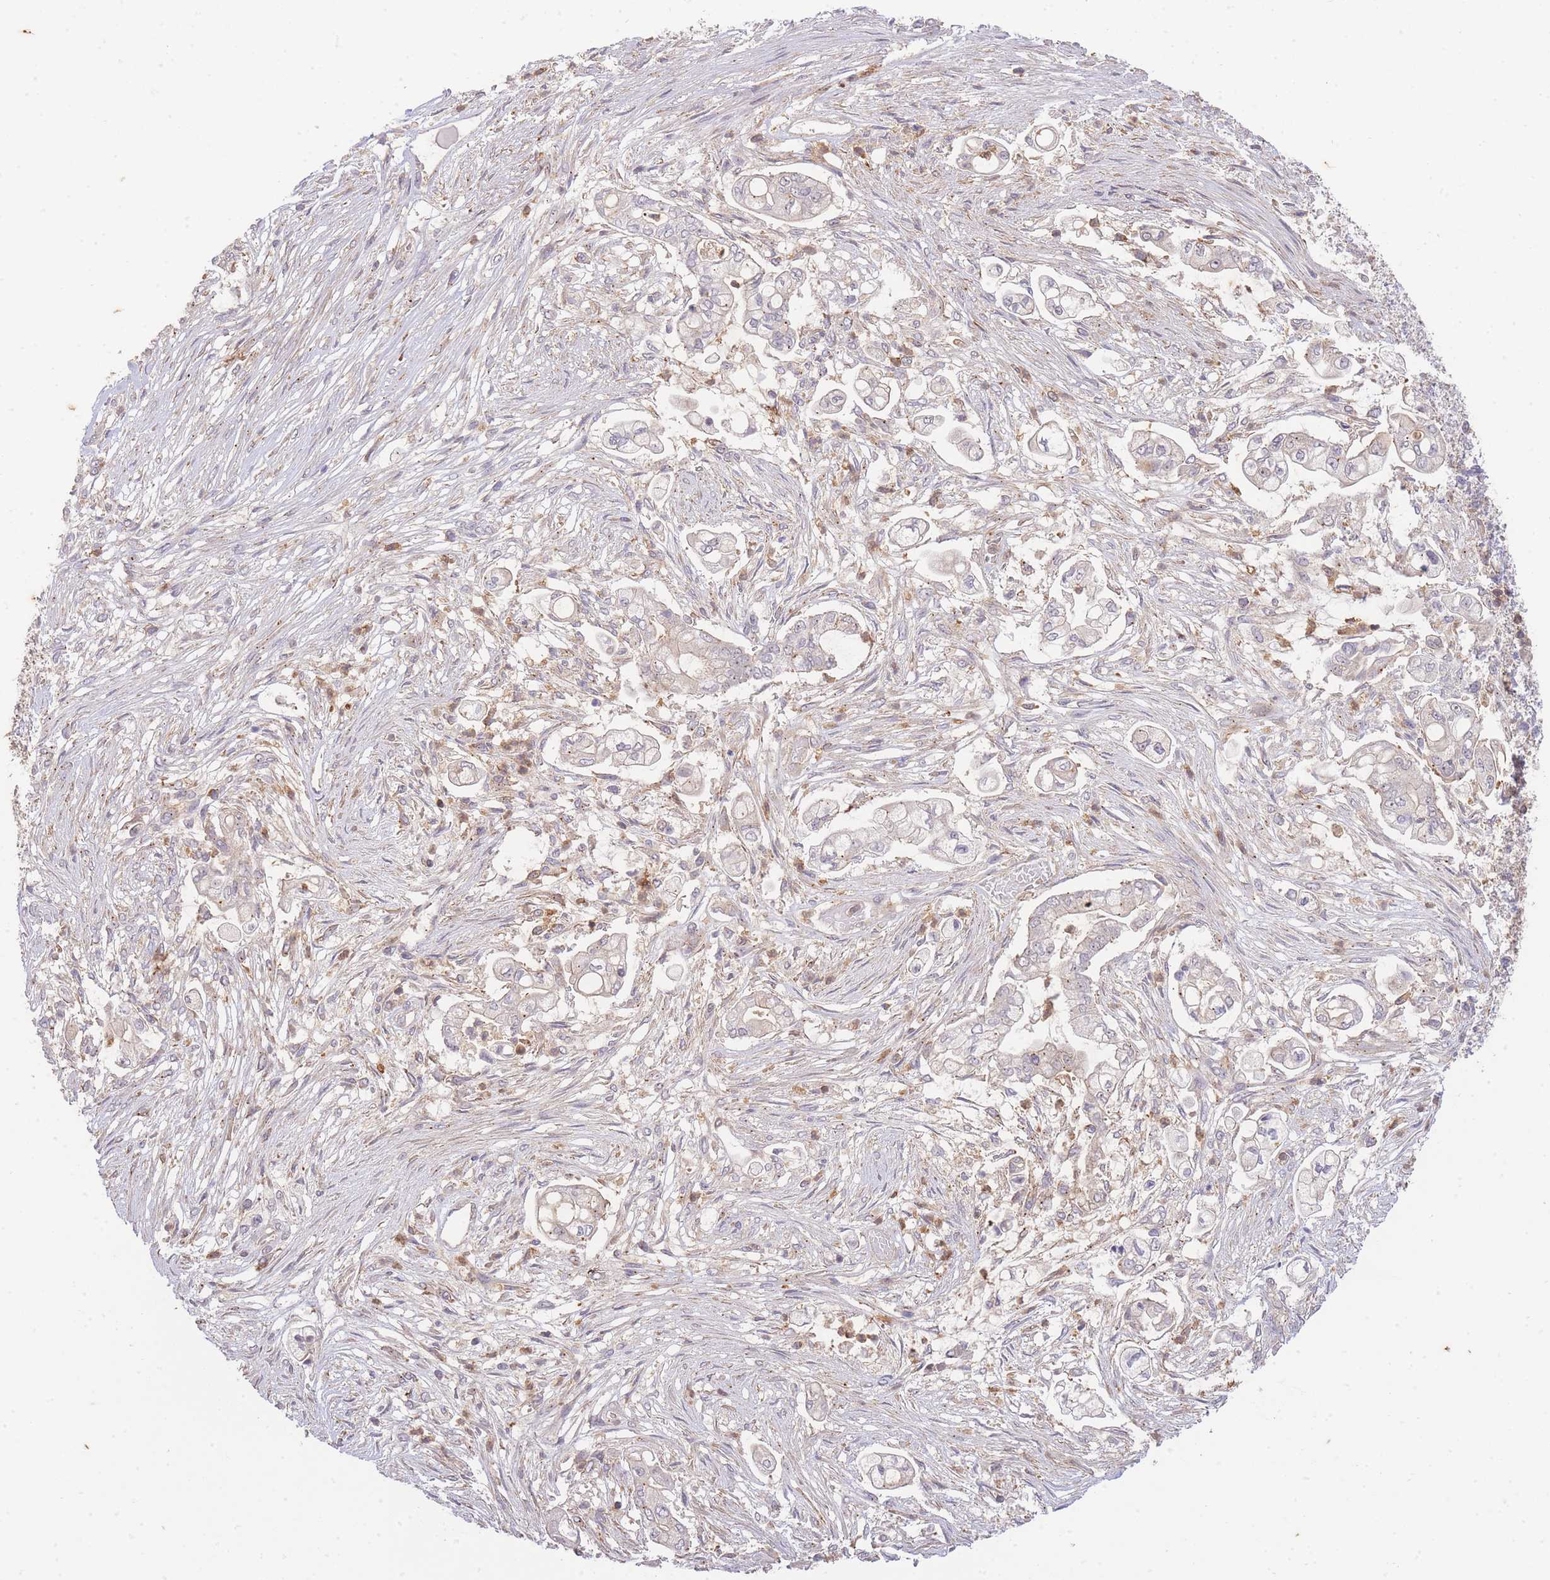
{"staining": {"intensity": "moderate", "quantity": "25%-75%", "location": "cytoplasmic/membranous"}, "tissue": "pancreatic cancer", "cell_type": "Tumor cells", "image_type": "cancer", "snomed": [{"axis": "morphology", "description": "Adenocarcinoma, NOS"}, {"axis": "topography", "description": "Pancreas"}], "caption": "High-magnification brightfield microscopy of pancreatic adenocarcinoma stained with DAB (3,3'-diaminobenzidine) (brown) and counterstained with hematoxylin (blue). tumor cells exhibit moderate cytoplasmic/membranous positivity is seen in about25%-75% of cells.", "gene": "ST8SIA4", "patient": {"sex": "female", "age": 69}}